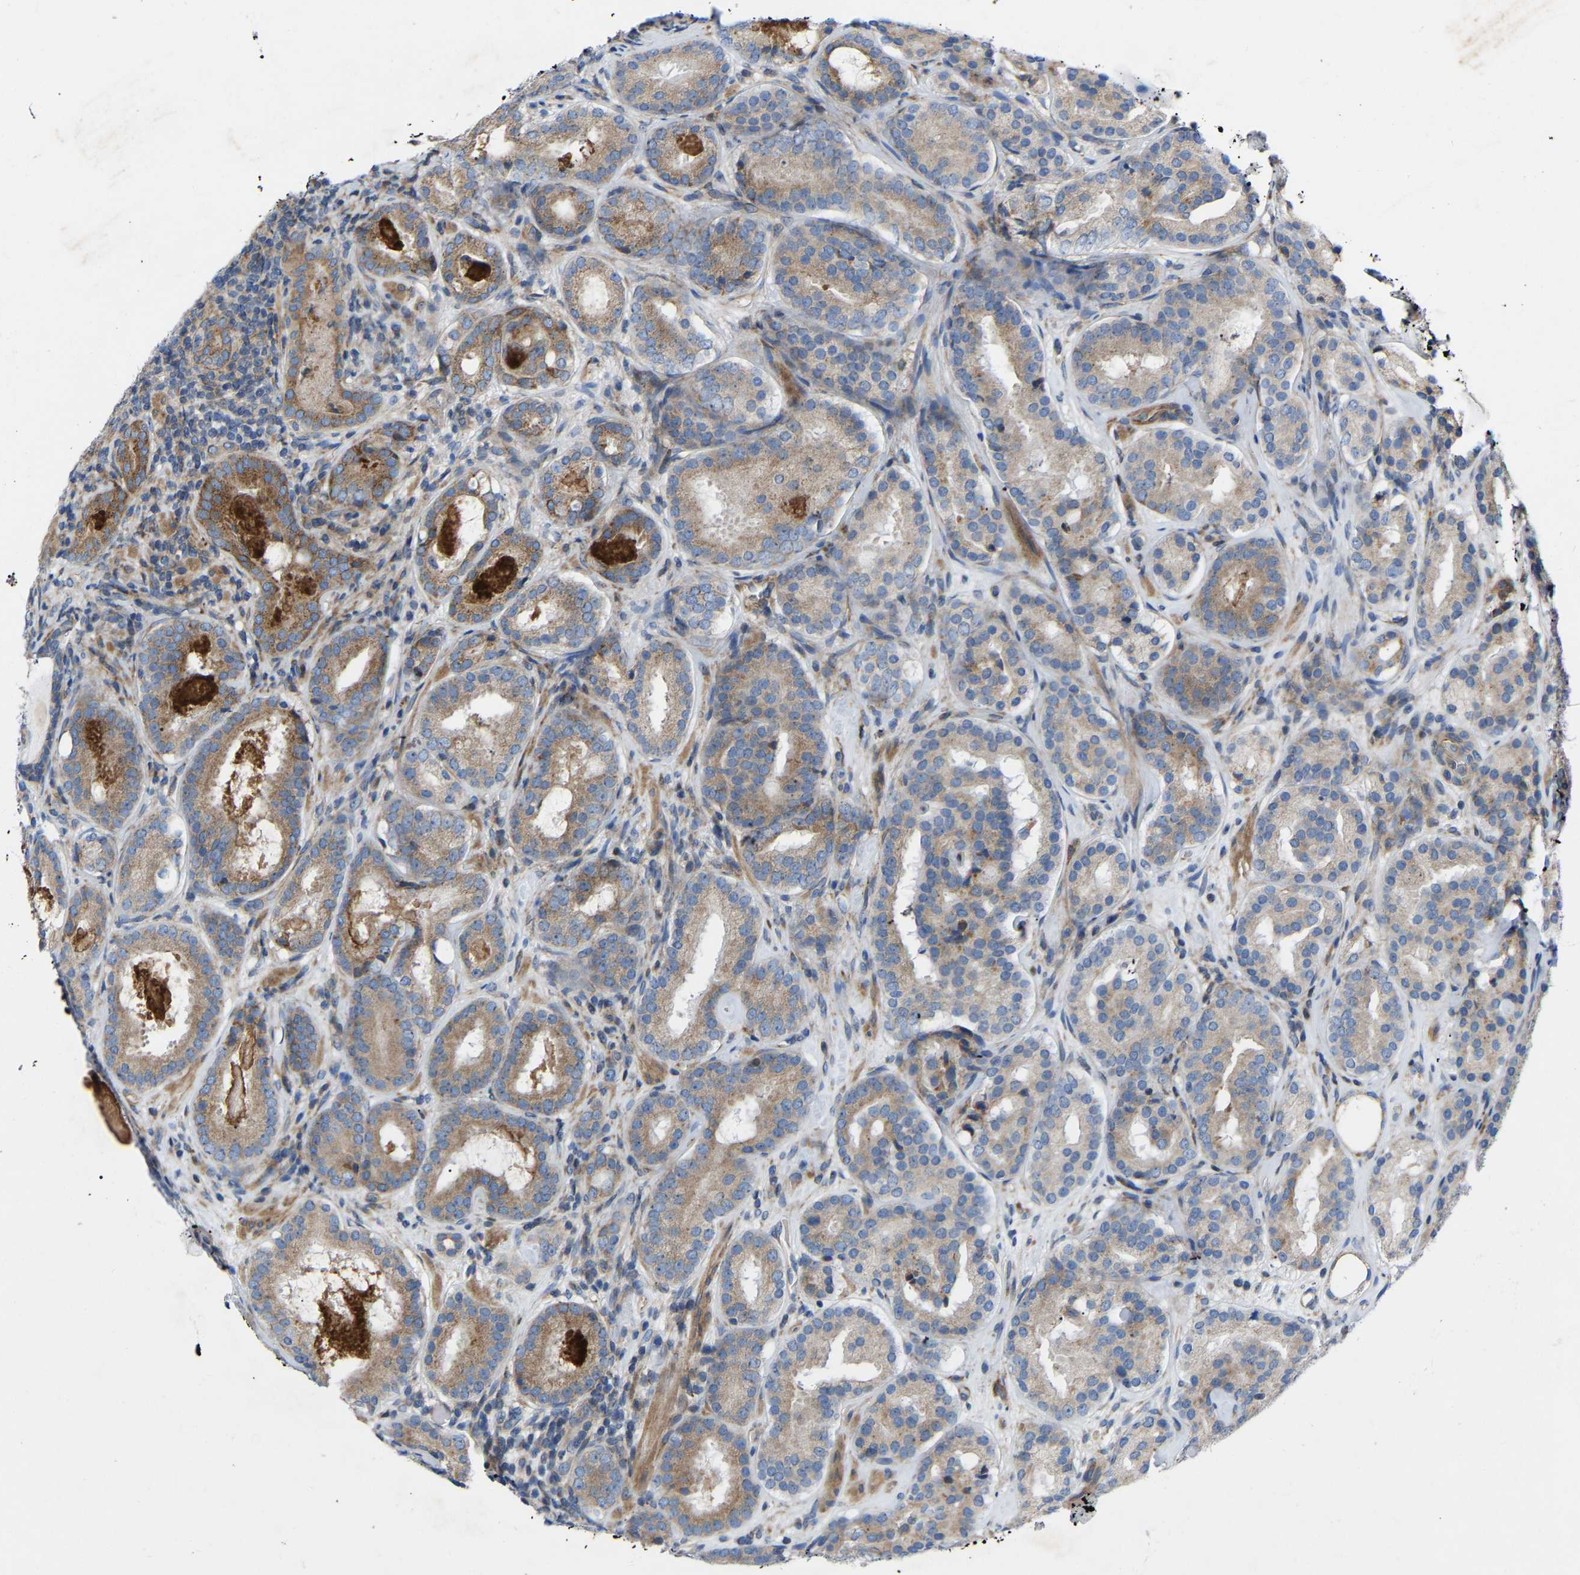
{"staining": {"intensity": "moderate", "quantity": ">75%", "location": "cytoplasmic/membranous"}, "tissue": "prostate cancer", "cell_type": "Tumor cells", "image_type": "cancer", "snomed": [{"axis": "morphology", "description": "Adenocarcinoma, Low grade"}, {"axis": "topography", "description": "Prostate"}], "caption": "Immunohistochemical staining of human adenocarcinoma (low-grade) (prostate) displays medium levels of moderate cytoplasmic/membranous protein staining in approximately >75% of tumor cells.", "gene": "TOR1B", "patient": {"sex": "male", "age": 69}}